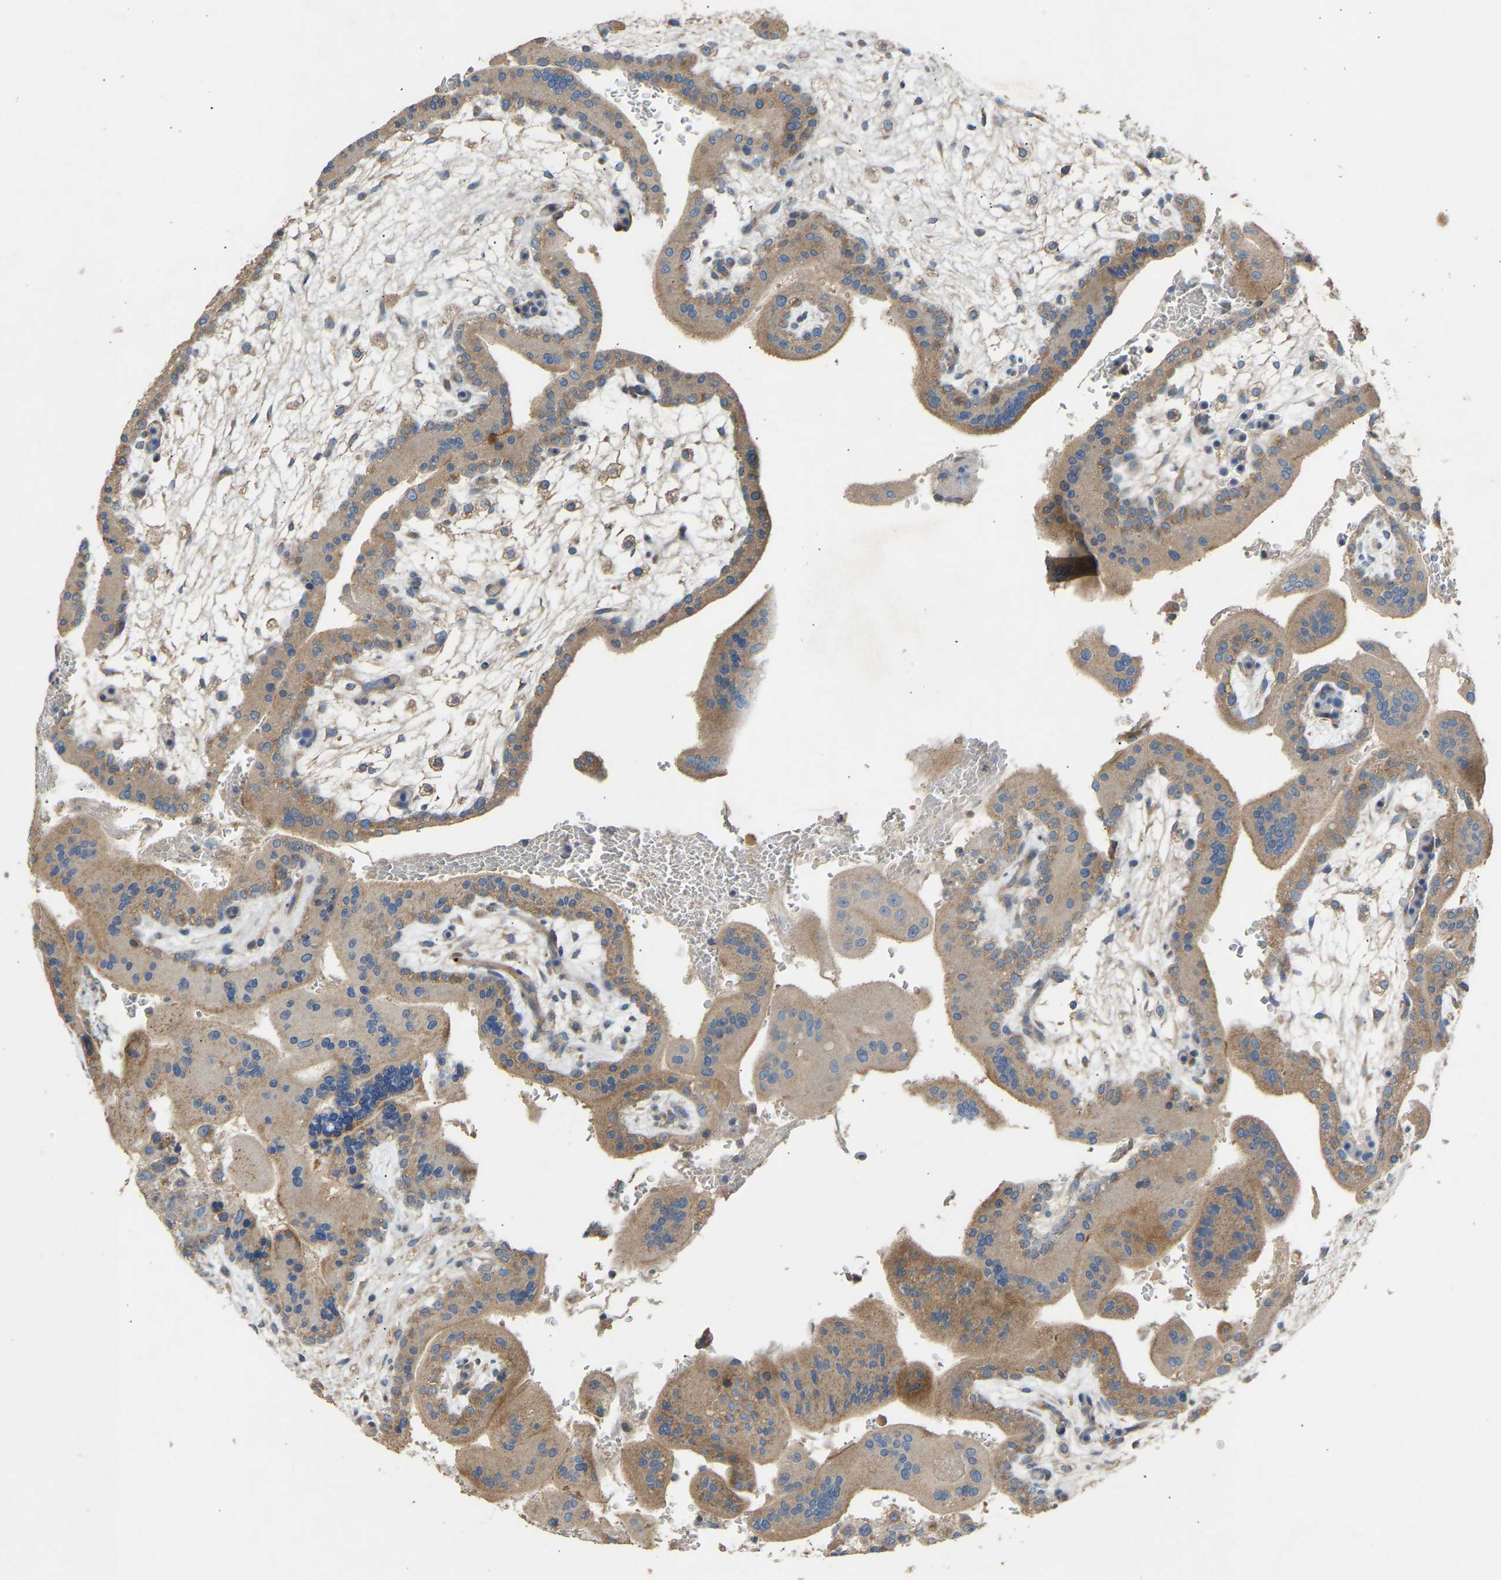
{"staining": {"intensity": "moderate", "quantity": "<25%", "location": "cytoplasmic/membranous"}, "tissue": "placenta", "cell_type": "Decidual cells", "image_type": "normal", "snomed": [{"axis": "morphology", "description": "Normal tissue, NOS"}, {"axis": "topography", "description": "Placenta"}], "caption": "Human placenta stained for a protein (brown) demonstrates moderate cytoplasmic/membranous positive expression in approximately <25% of decidual cells.", "gene": "RGP1", "patient": {"sex": "female", "age": 35}}